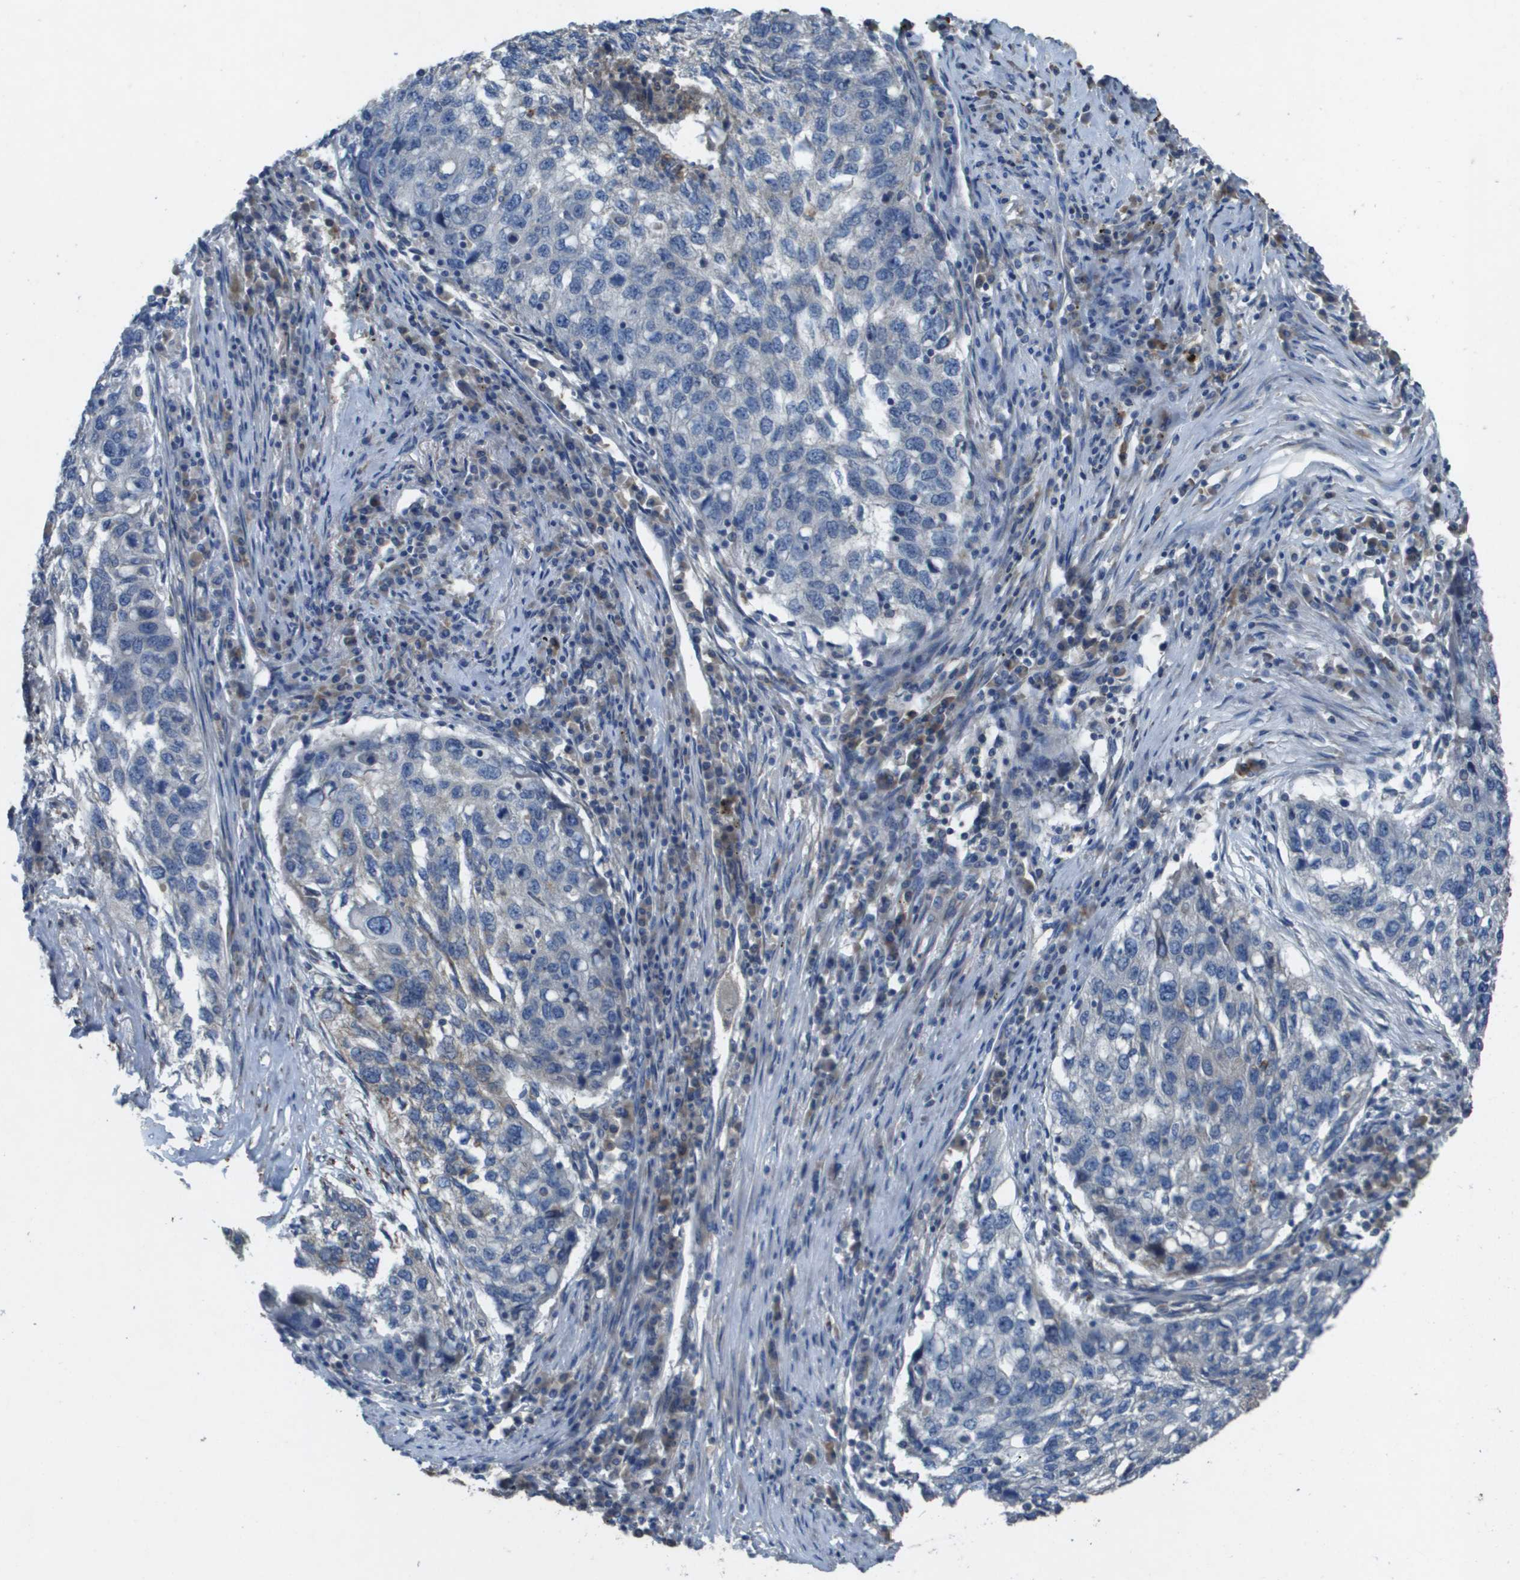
{"staining": {"intensity": "negative", "quantity": "none", "location": "none"}, "tissue": "lung cancer", "cell_type": "Tumor cells", "image_type": "cancer", "snomed": [{"axis": "morphology", "description": "Squamous cell carcinoma, NOS"}, {"axis": "topography", "description": "Lung"}], "caption": "IHC photomicrograph of lung cancer (squamous cell carcinoma) stained for a protein (brown), which reveals no expression in tumor cells.", "gene": "CLCA4", "patient": {"sex": "female", "age": 63}}